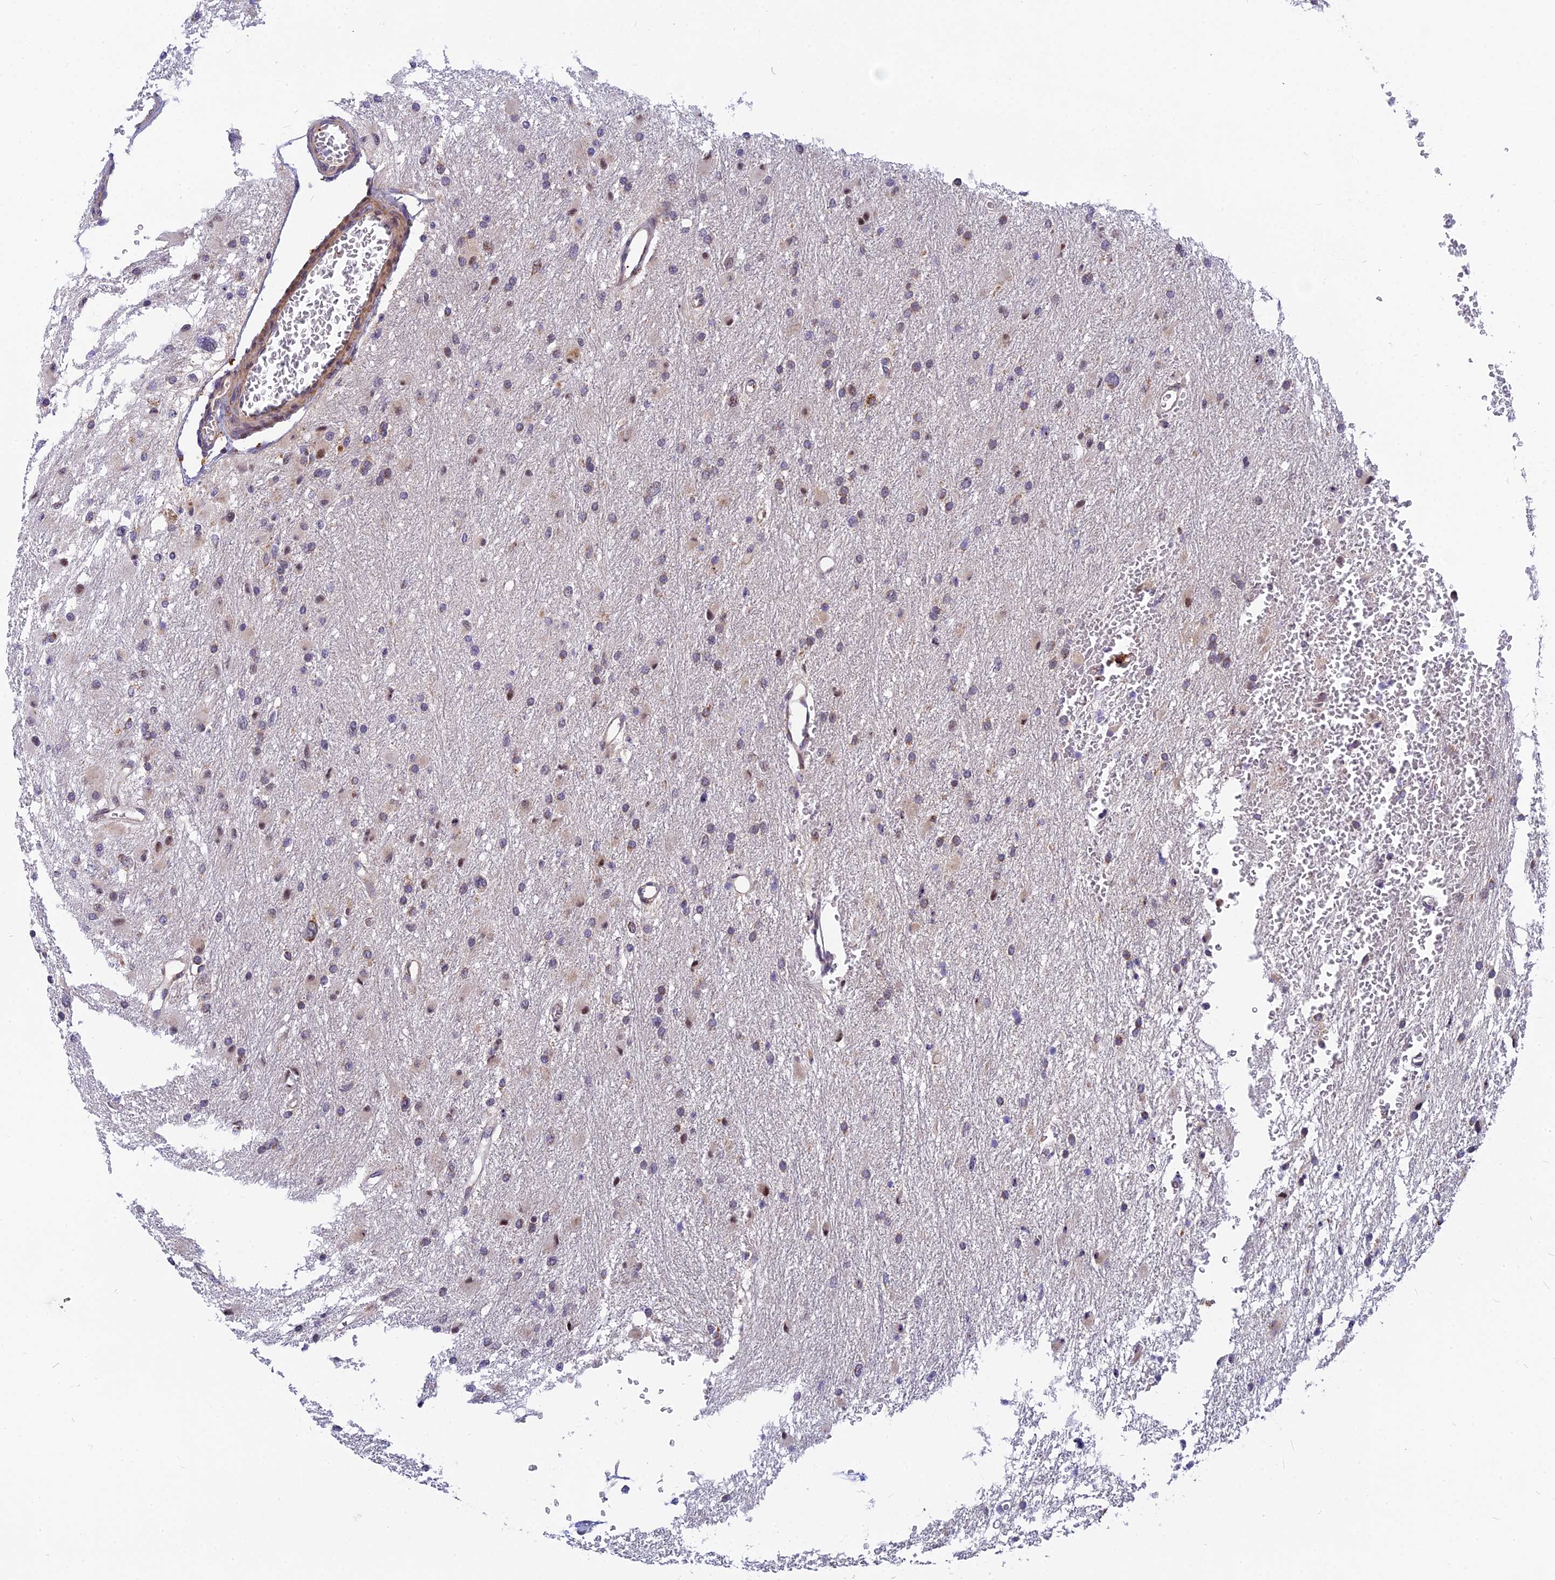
{"staining": {"intensity": "moderate", "quantity": "<25%", "location": "nuclear"}, "tissue": "glioma", "cell_type": "Tumor cells", "image_type": "cancer", "snomed": [{"axis": "morphology", "description": "Glioma, malignant, High grade"}, {"axis": "topography", "description": "Cerebral cortex"}], "caption": "Malignant glioma (high-grade) was stained to show a protein in brown. There is low levels of moderate nuclear positivity in approximately <25% of tumor cells.", "gene": "CMC1", "patient": {"sex": "female", "age": 36}}